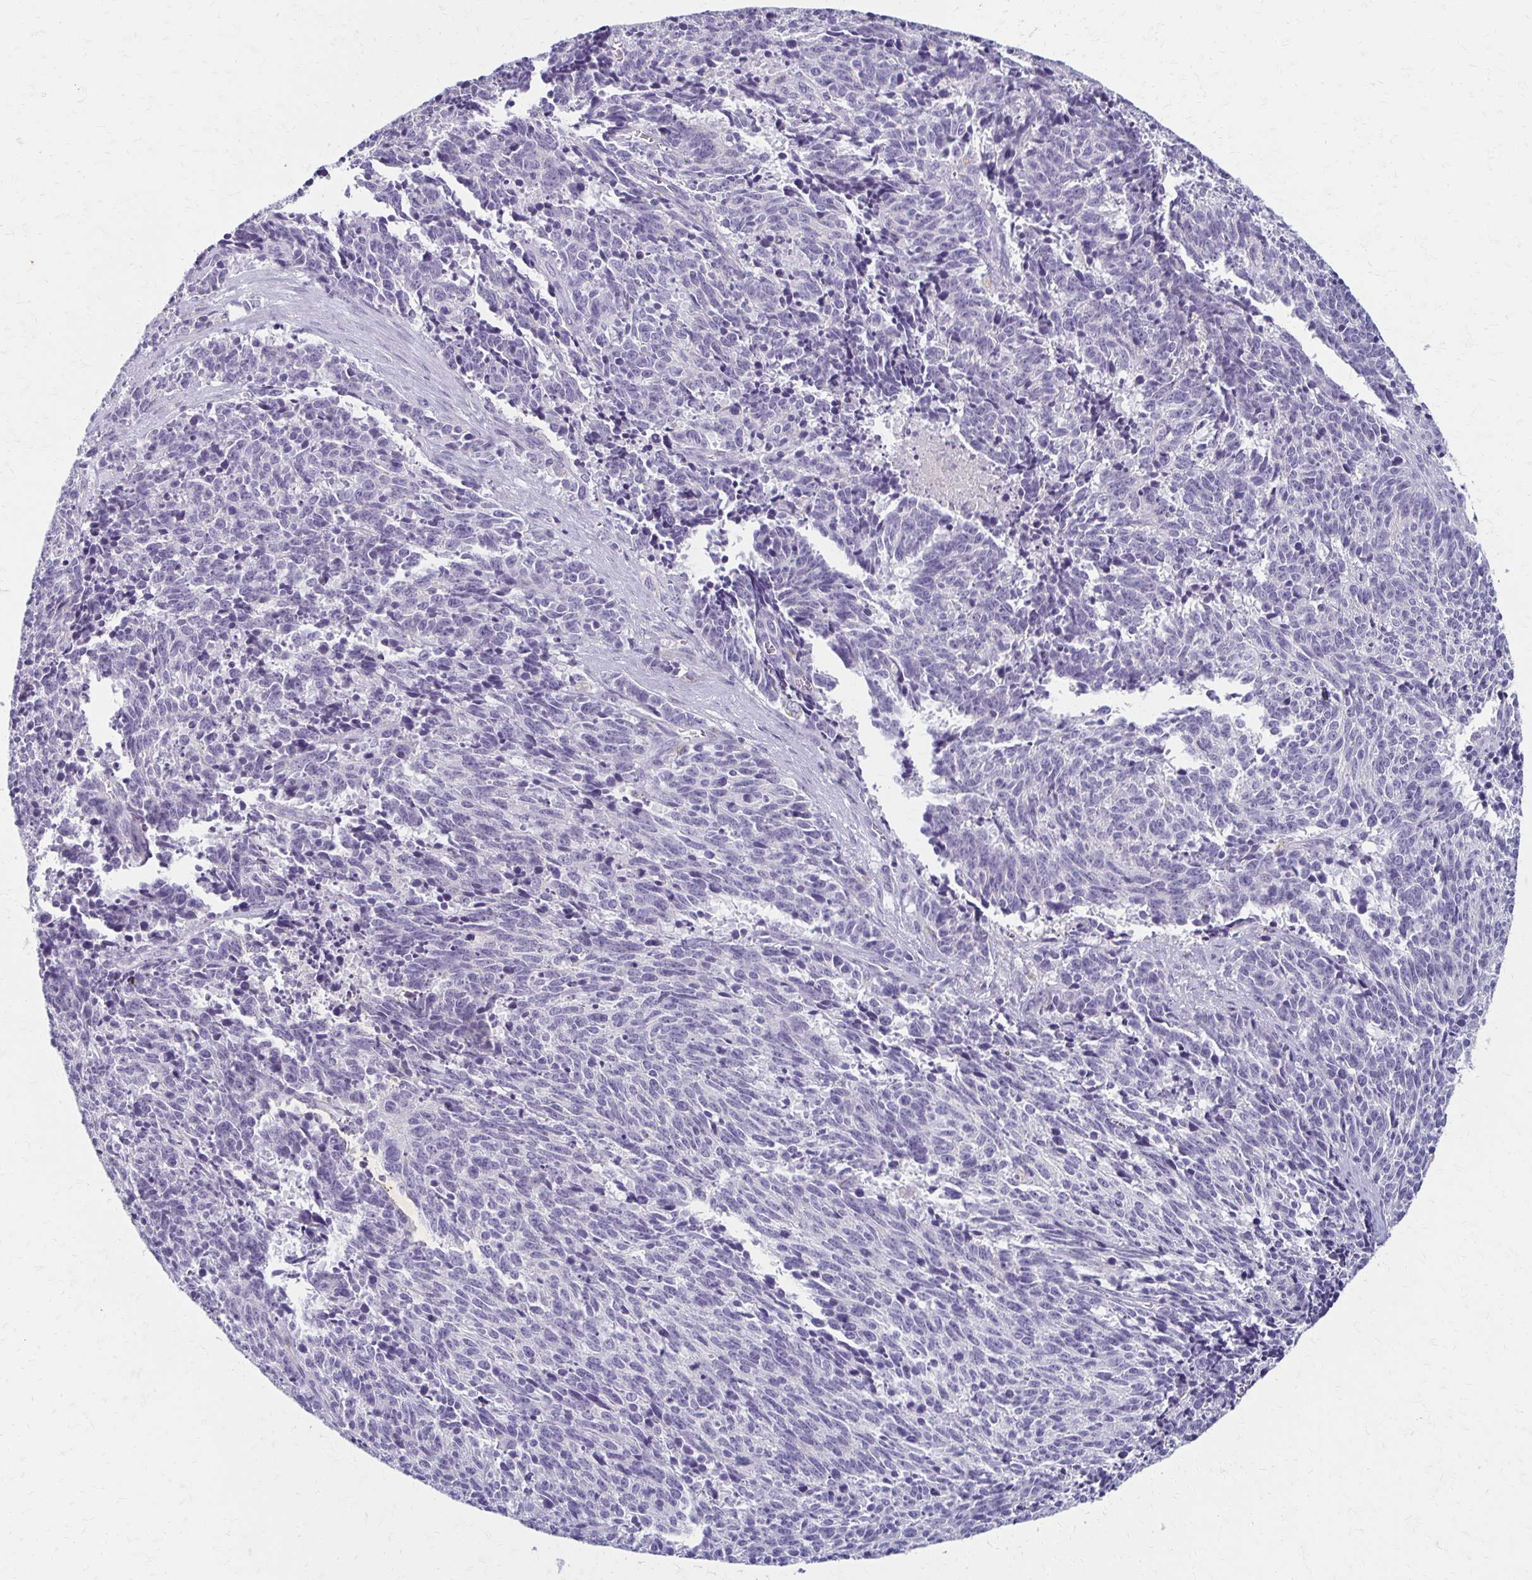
{"staining": {"intensity": "negative", "quantity": "none", "location": "none"}, "tissue": "cervical cancer", "cell_type": "Tumor cells", "image_type": "cancer", "snomed": [{"axis": "morphology", "description": "Squamous cell carcinoma, NOS"}, {"axis": "topography", "description": "Cervix"}], "caption": "Cervical cancer (squamous cell carcinoma) stained for a protein using IHC shows no expression tumor cells.", "gene": "BBS12", "patient": {"sex": "female", "age": 29}}